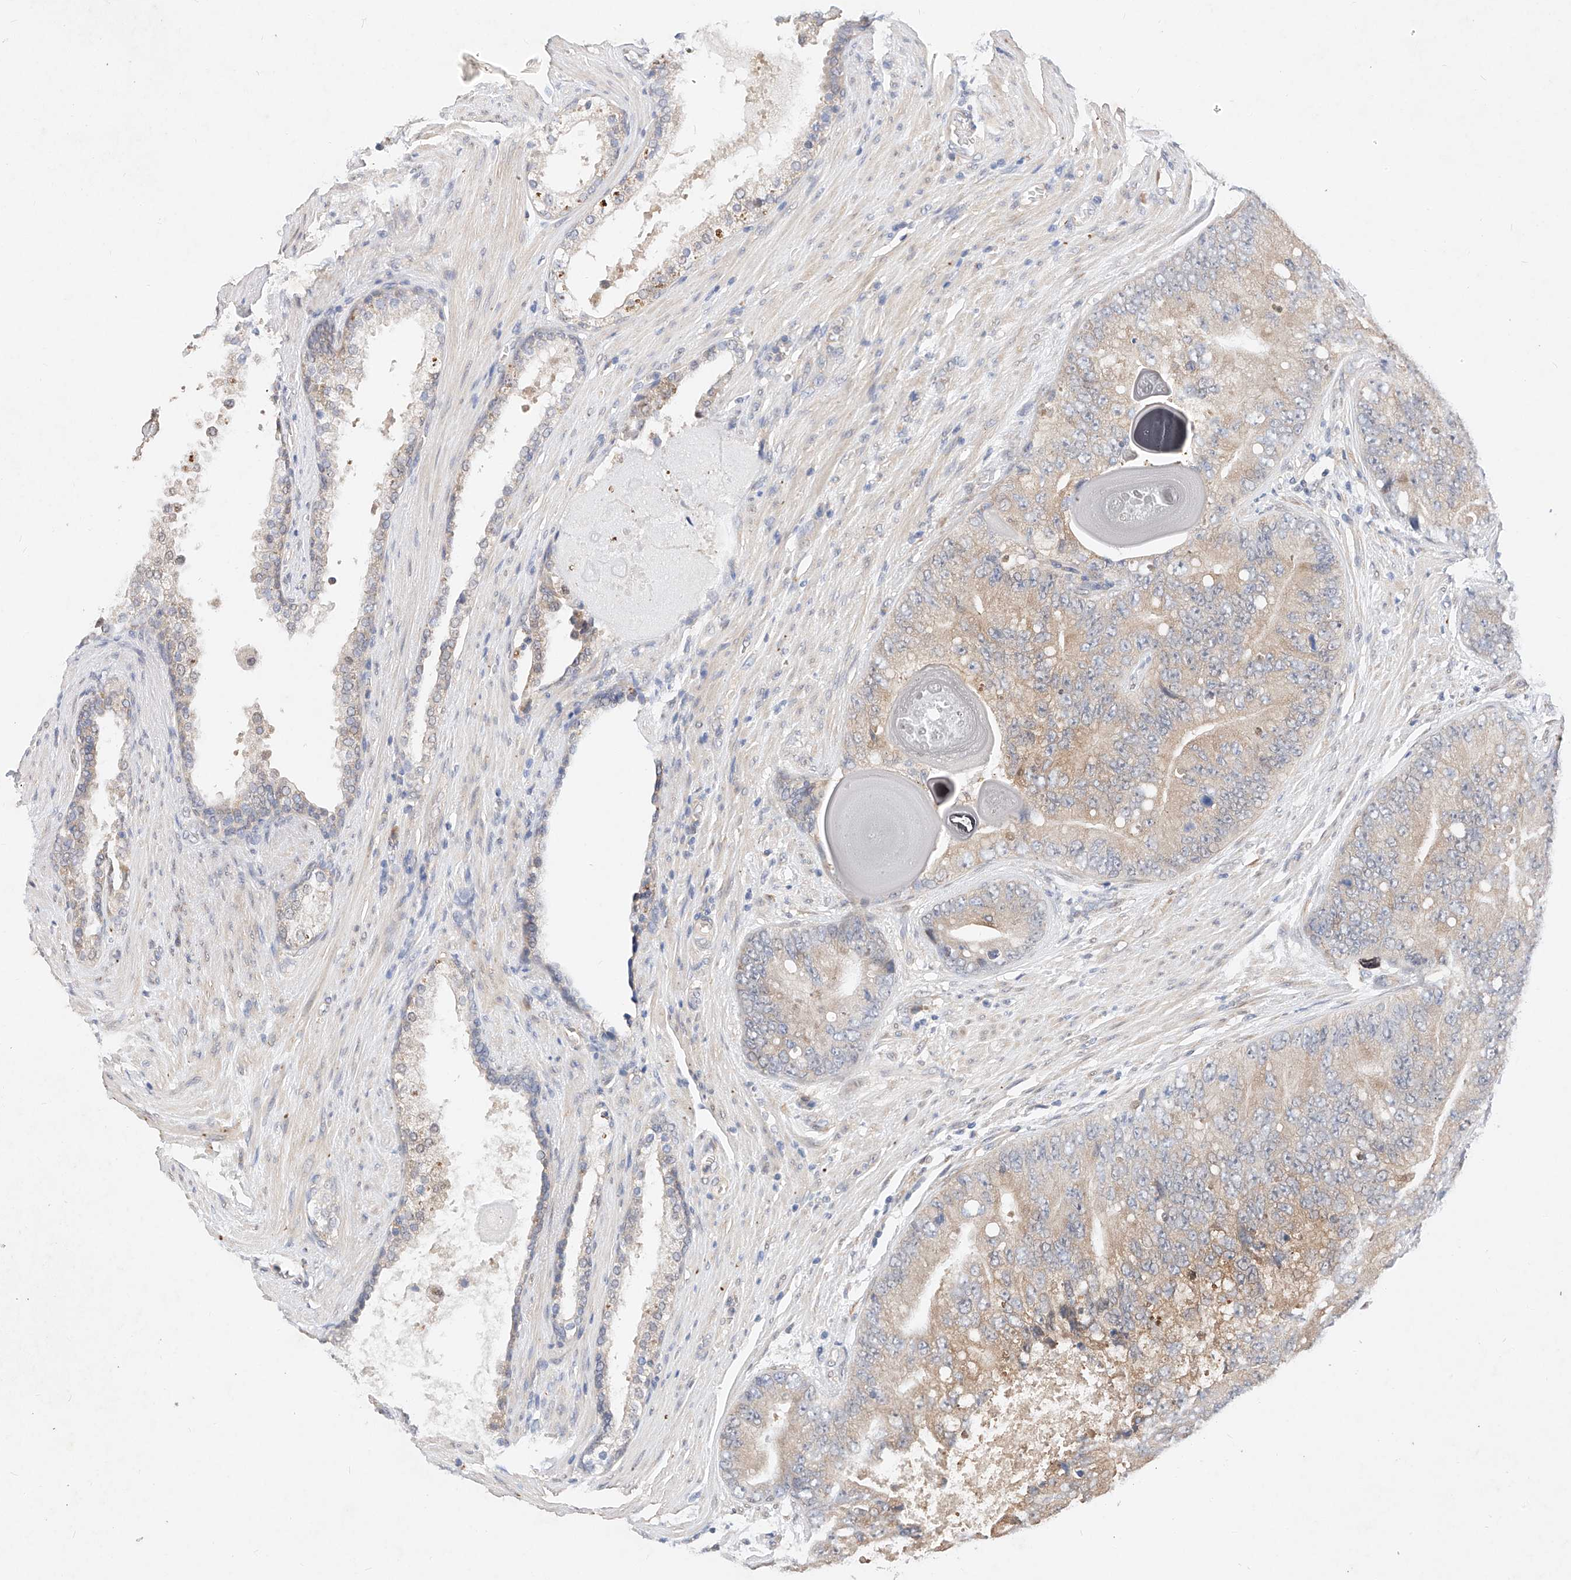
{"staining": {"intensity": "weak", "quantity": "25%-75%", "location": "cytoplasmic/membranous"}, "tissue": "prostate cancer", "cell_type": "Tumor cells", "image_type": "cancer", "snomed": [{"axis": "morphology", "description": "Adenocarcinoma, High grade"}, {"axis": "topography", "description": "Prostate"}], "caption": "Weak cytoplasmic/membranous positivity is seen in about 25%-75% of tumor cells in high-grade adenocarcinoma (prostate).", "gene": "ZSCAN4", "patient": {"sex": "male", "age": 70}}